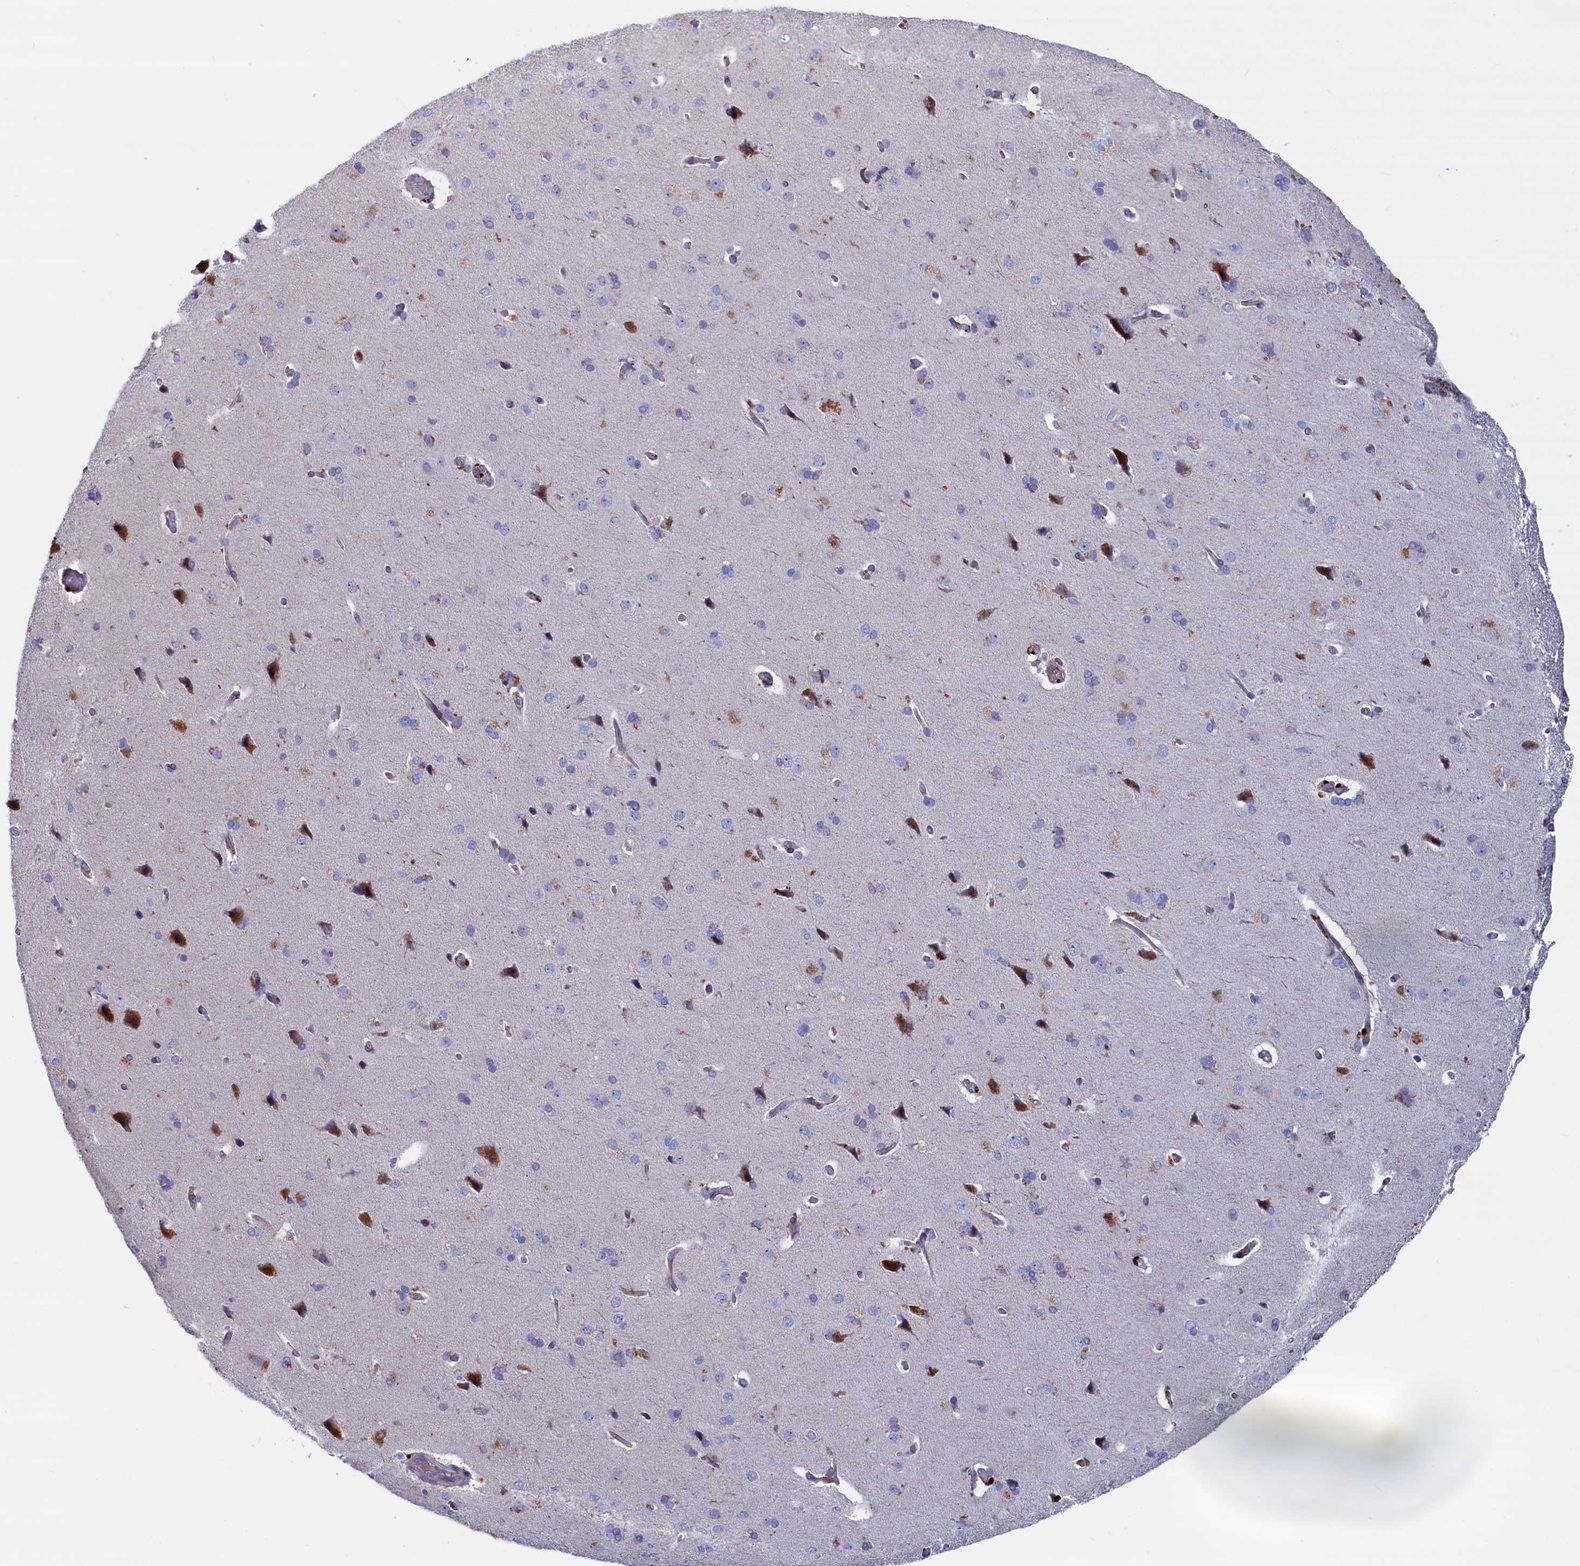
{"staining": {"intensity": "weak", "quantity": "25%-75%", "location": "cytoplasmic/membranous"}, "tissue": "cerebral cortex", "cell_type": "Endothelial cells", "image_type": "normal", "snomed": [{"axis": "morphology", "description": "Normal tissue, NOS"}, {"axis": "topography", "description": "Cerebral cortex"}], "caption": "Normal cerebral cortex demonstrates weak cytoplasmic/membranous positivity in about 25%-75% of endothelial cells (DAB IHC with brightfield microscopy, high magnification)..", "gene": "NUDT7", "patient": {"sex": "male", "age": 62}}